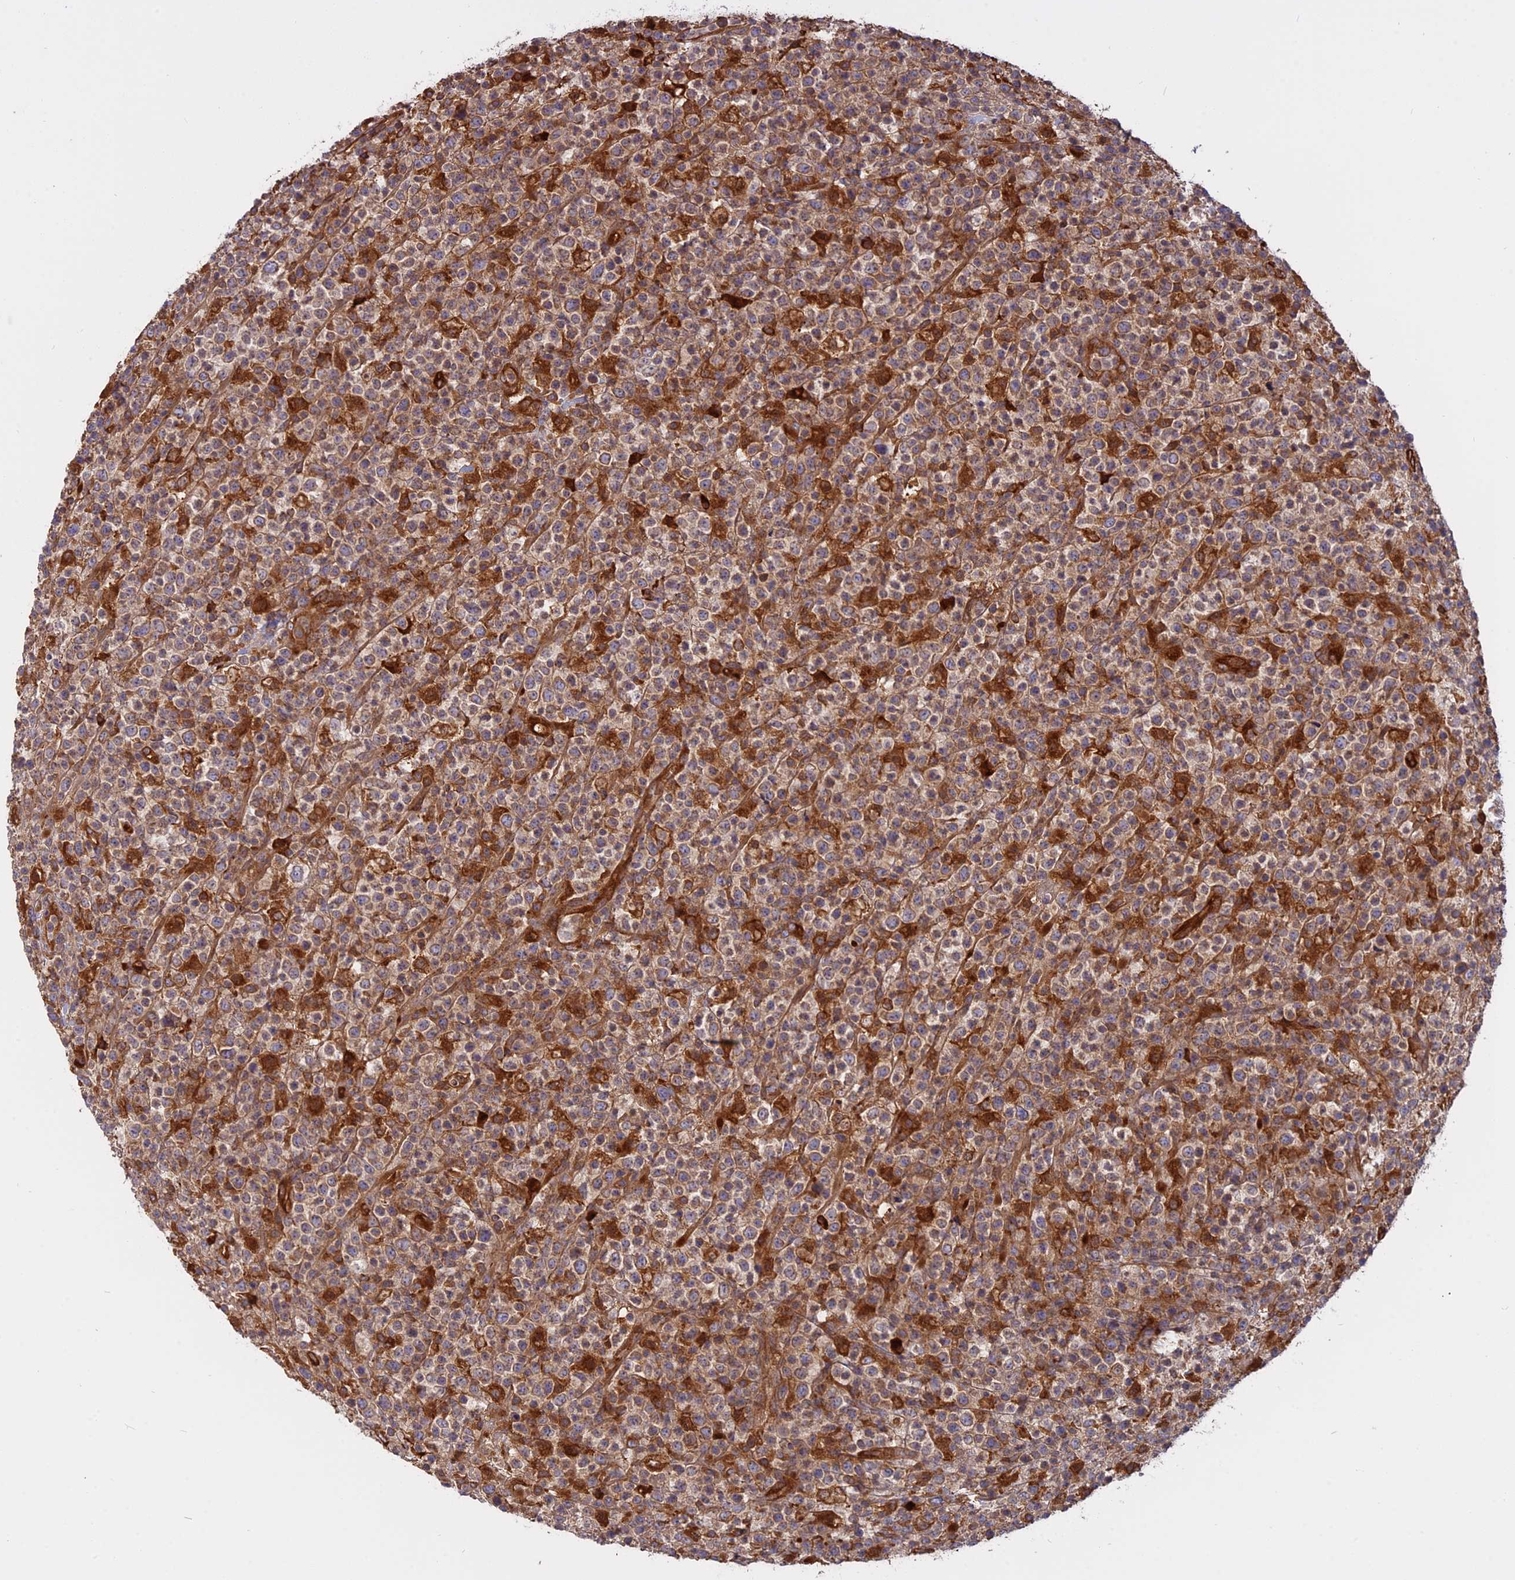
{"staining": {"intensity": "moderate", "quantity": ">75%", "location": "cytoplasmic/membranous"}, "tissue": "lymphoma", "cell_type": "Tumor cells", "image_type": "cancer", "snomed": [{"axis": "morphology", "description": "Malignant lymphoma, non-Hodgkin's type, High grade"}, {"axis": "topography", "description": "Colon"}], "caption": "Immunohistochemistry (IHC) micrograph of malignant lymphoma, non-Hodgkin's type (high-grade) stained for a protein (brown), which shows medium levels of moderate cytoplasmic/membranous positivity in about >75% of tumor cells.", "gene": "TMEM208", "patient": {"sex": "female", "age": 53}}